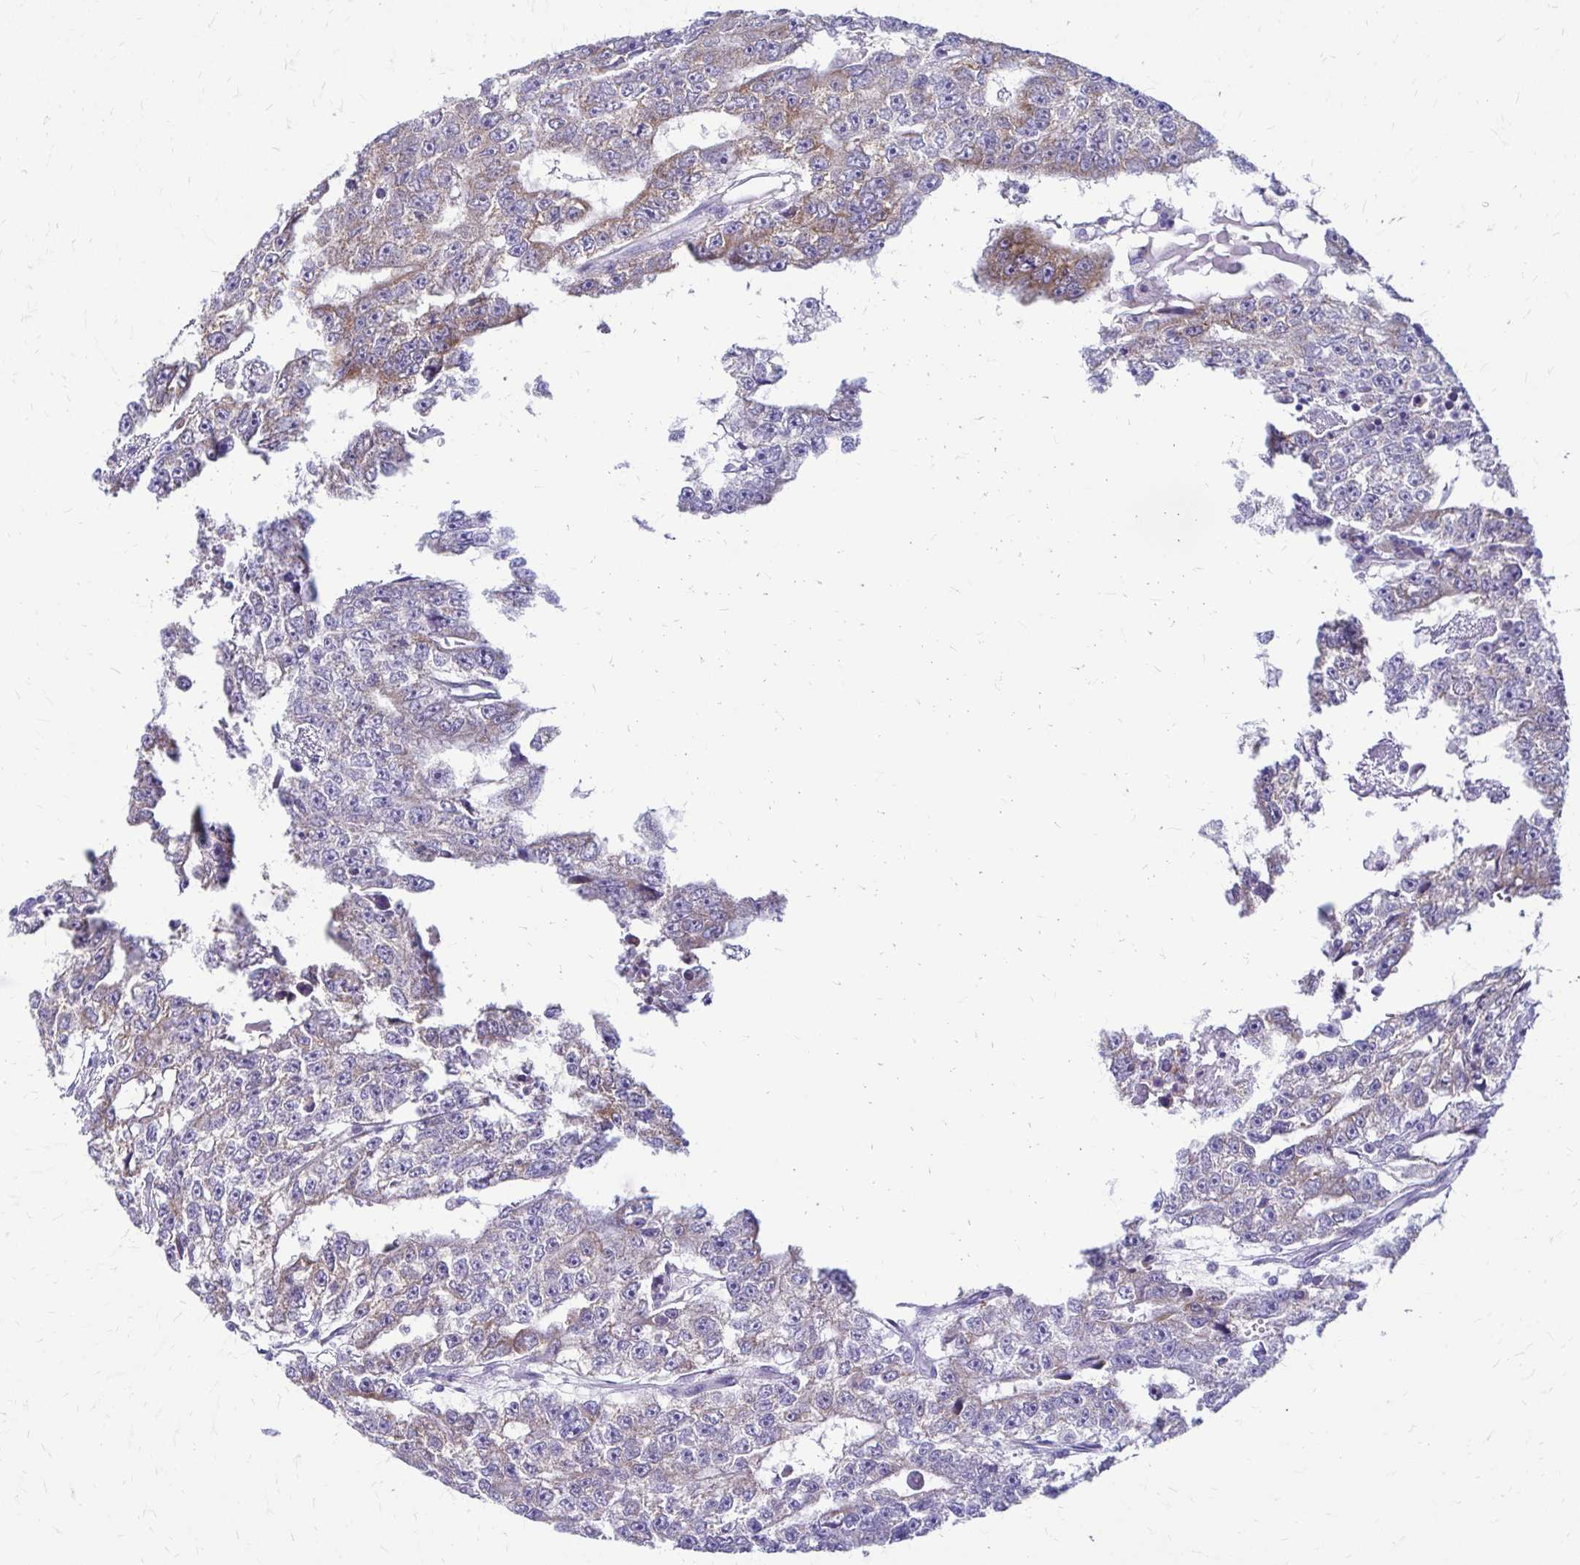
{"staining": {"intensity": "weak", "quantity": "25%-75%", "location": "cytoplasmic/membranous"}, "tissue": "testis cancer", "cell_type": "Tumor cells", "image_type": "cancer", "snomed": [{"axis": "morphology", "description": "Carcinoma, Embryonal, NOS"}, {"axis": "topography", "description": "Testis"}], "caption": "A brown stain shows weak cytoplasmic/membranous positivity of a protein in human embryonal carcinoma (testis) tumor cells. The staining is performed using DAB brown chromogen to label protein expression. The nuclei are counter-stained blue using hematoxylin.", "gene": "SAMD13", "patient": {"sex": "male", "age": 20}}